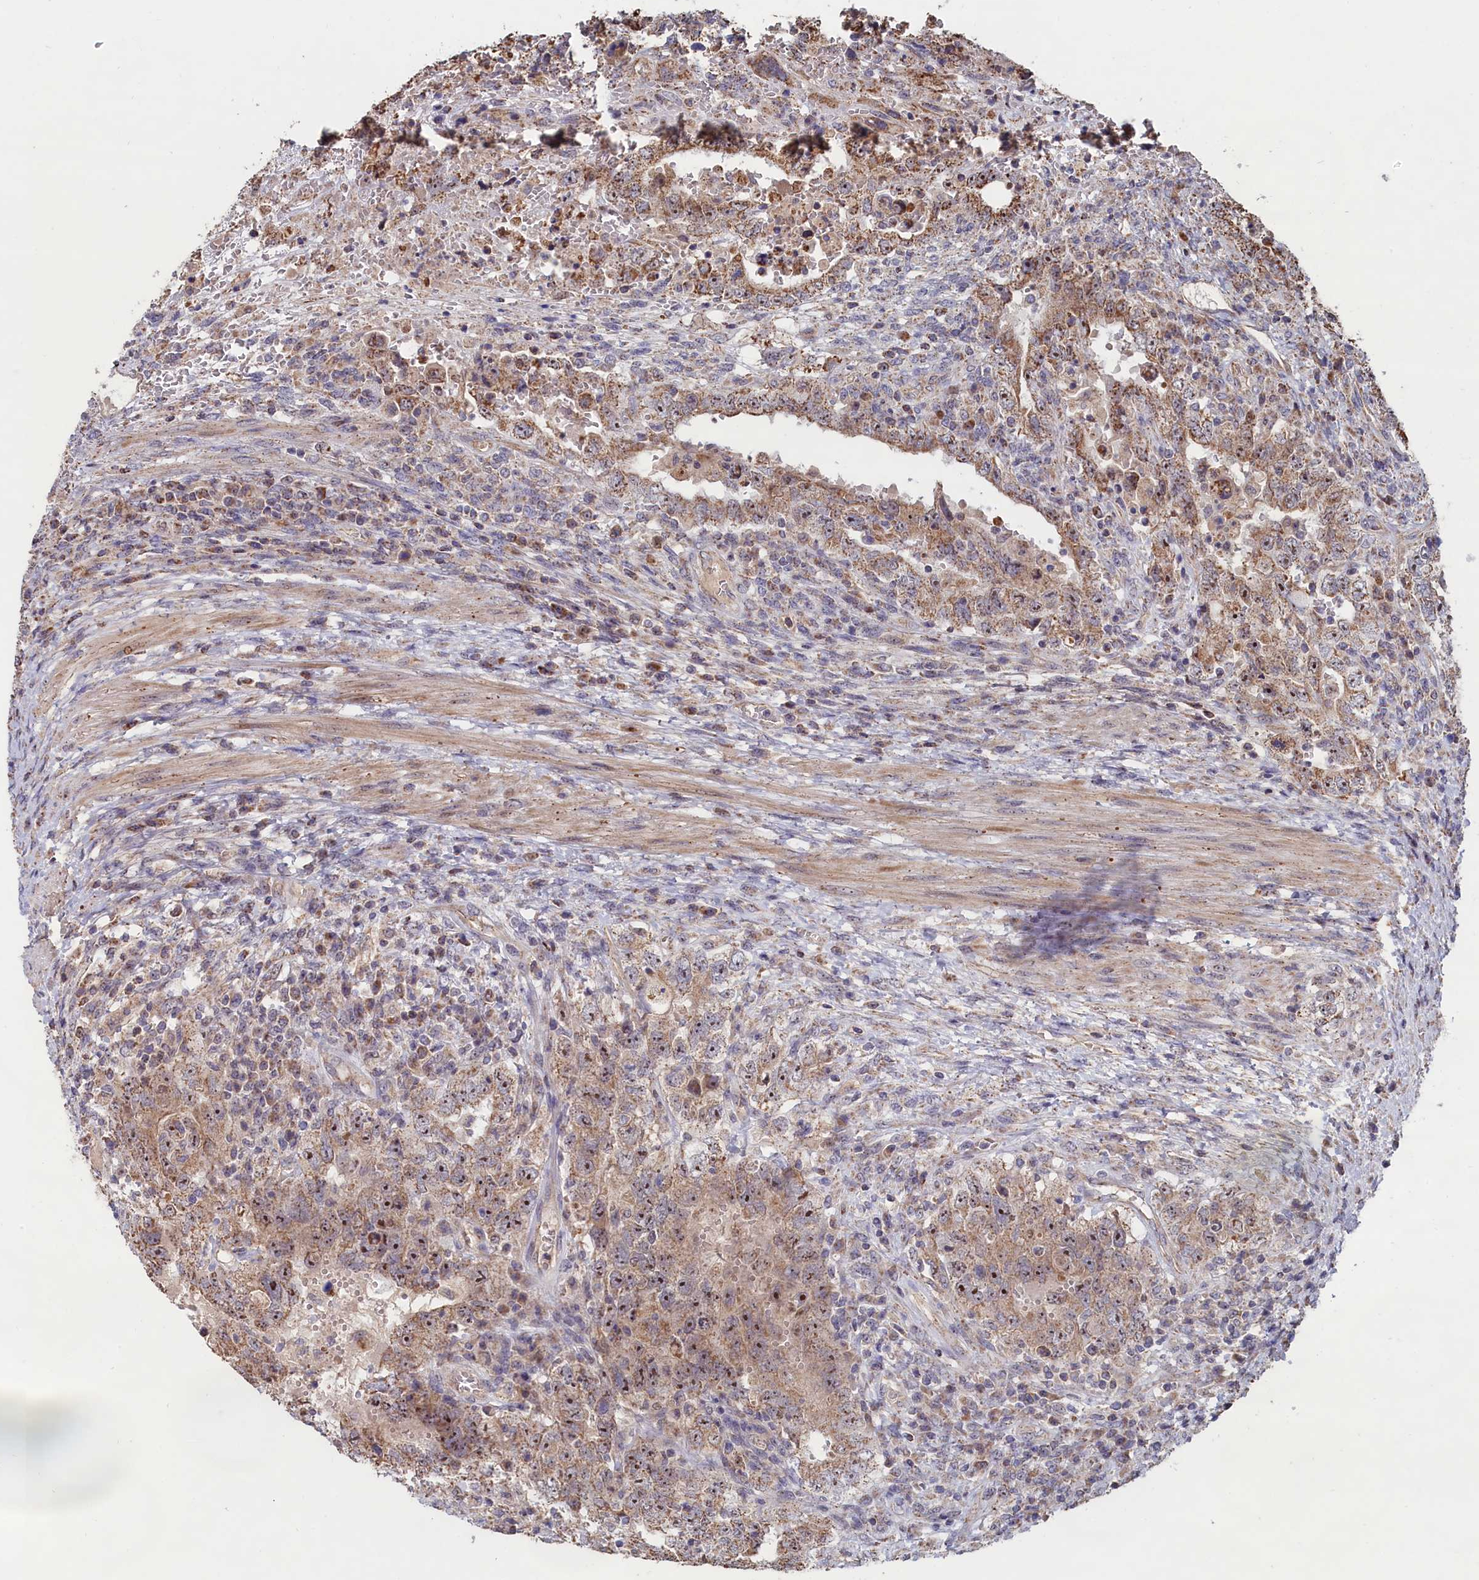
{"staining": {"intensity": "moderate", "quantity": ">75%", "location": "cytoplasmic/membranous,nuclear"}, "tissue": "testis cancer", "cell_type": "Tumor cells", "image_type": "cancer", "snomed": [{"axis": "morphology", "description": "Carcinoma, Embryonal, NOS"}, {"axis": "topography", "description": "Testis"}], "caption": "Testis cancer stained with a protein marker reveals moderate staining in tumor cells.", "gene": "ZNF816", "patient": {"sex": "male", "age": 26}}